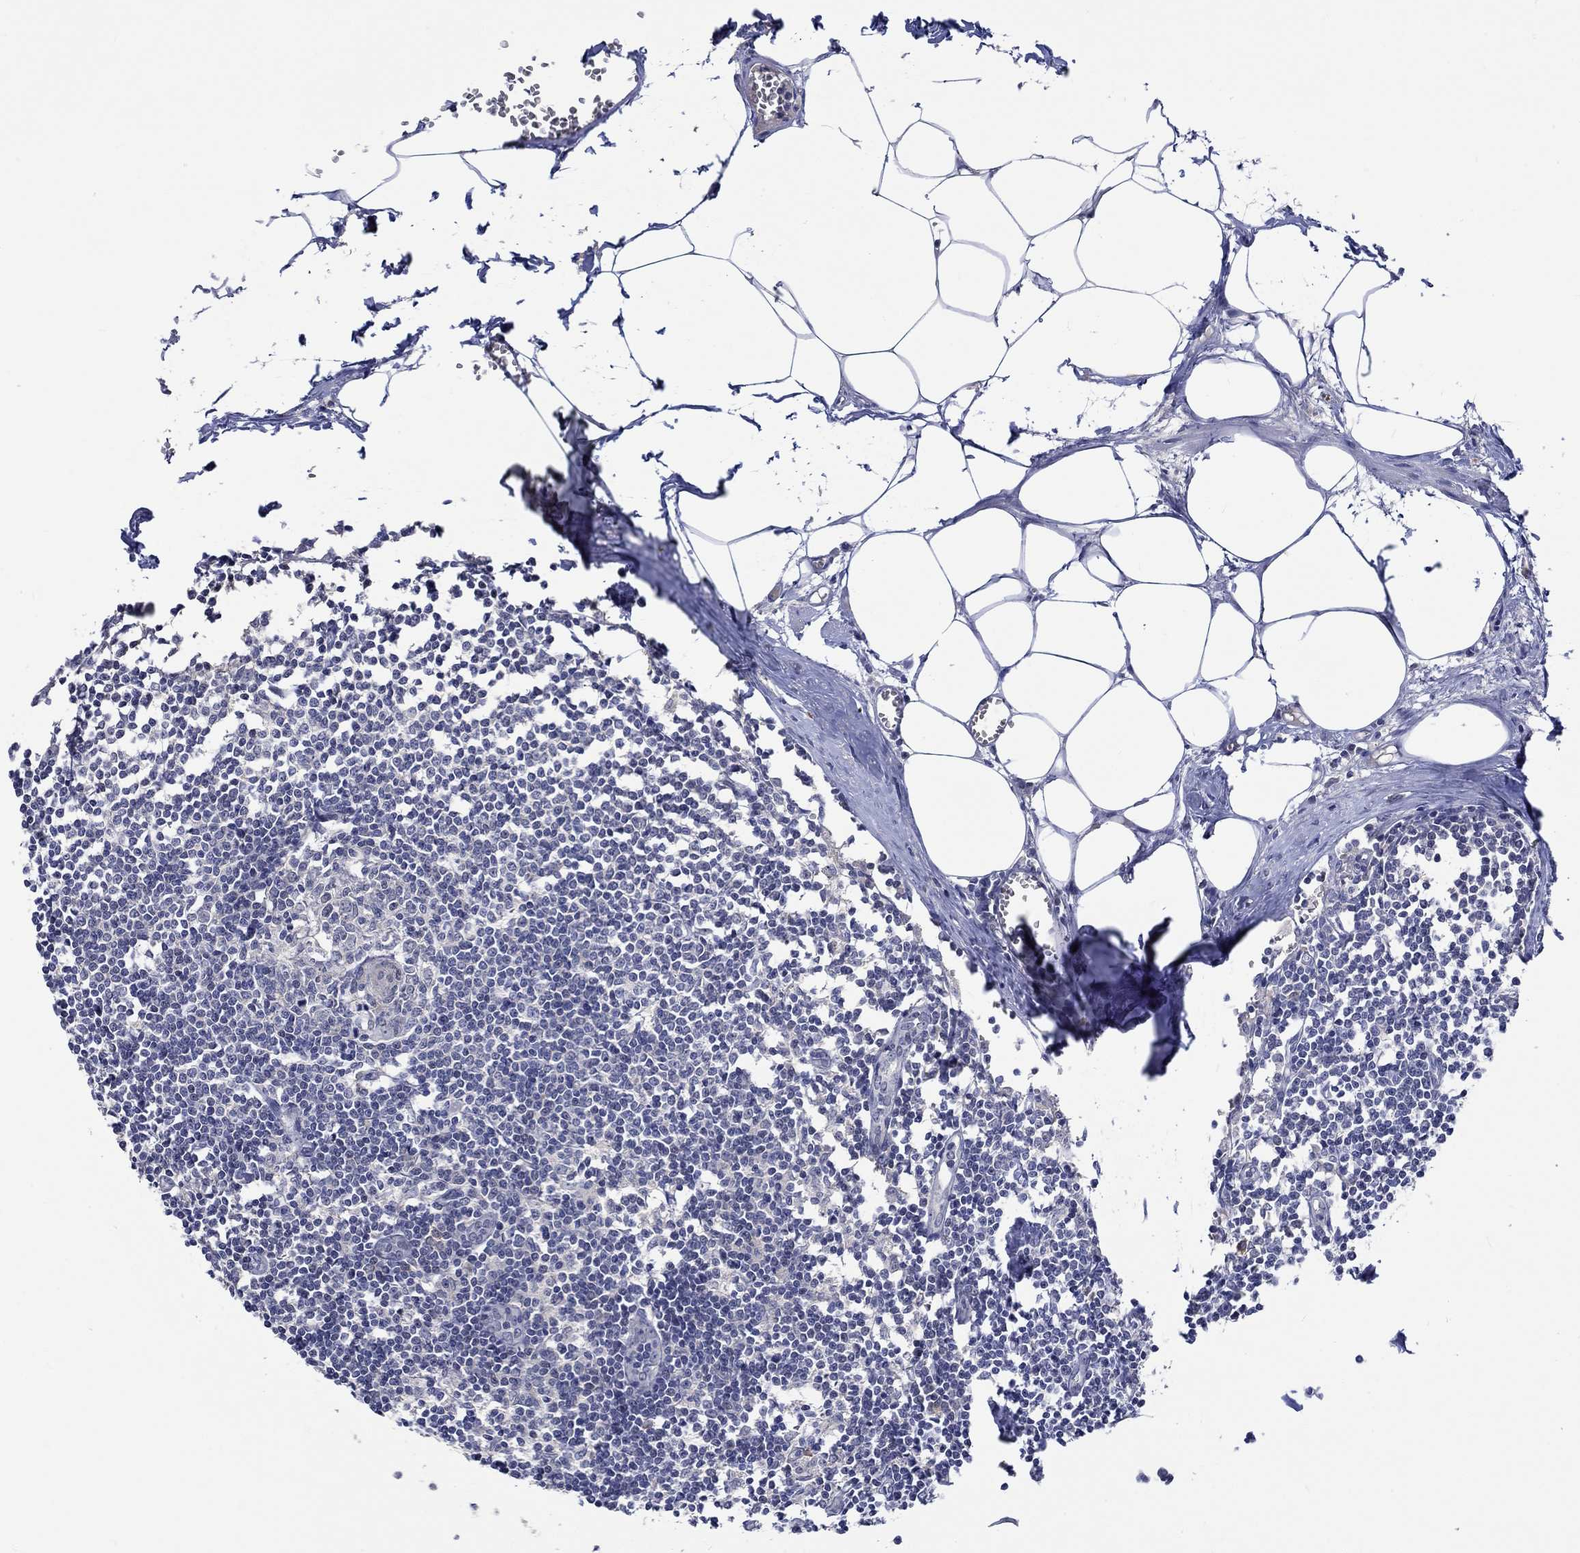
{"staining": {"intensity": "weak", "quantity": "<25%", "location": "cytoplasmic/membranous"}, "tissue": "lymph node", "cell_type": "Non-germinal center cells", "image_type": "normal", "snomed": [{"axis": "morphology", "description": "Normal tissue, NOS"}, {"axis": "topography", "description": "Lymph node"}], "caption": "DAB (3,3'-diaminobenzidine) immunohistochemical staining of normal human lymph node exhibits no significant positivity in non-germinal center cells.", "gene": "WASF1", "patient": {"sex": "male", "age": 59}}